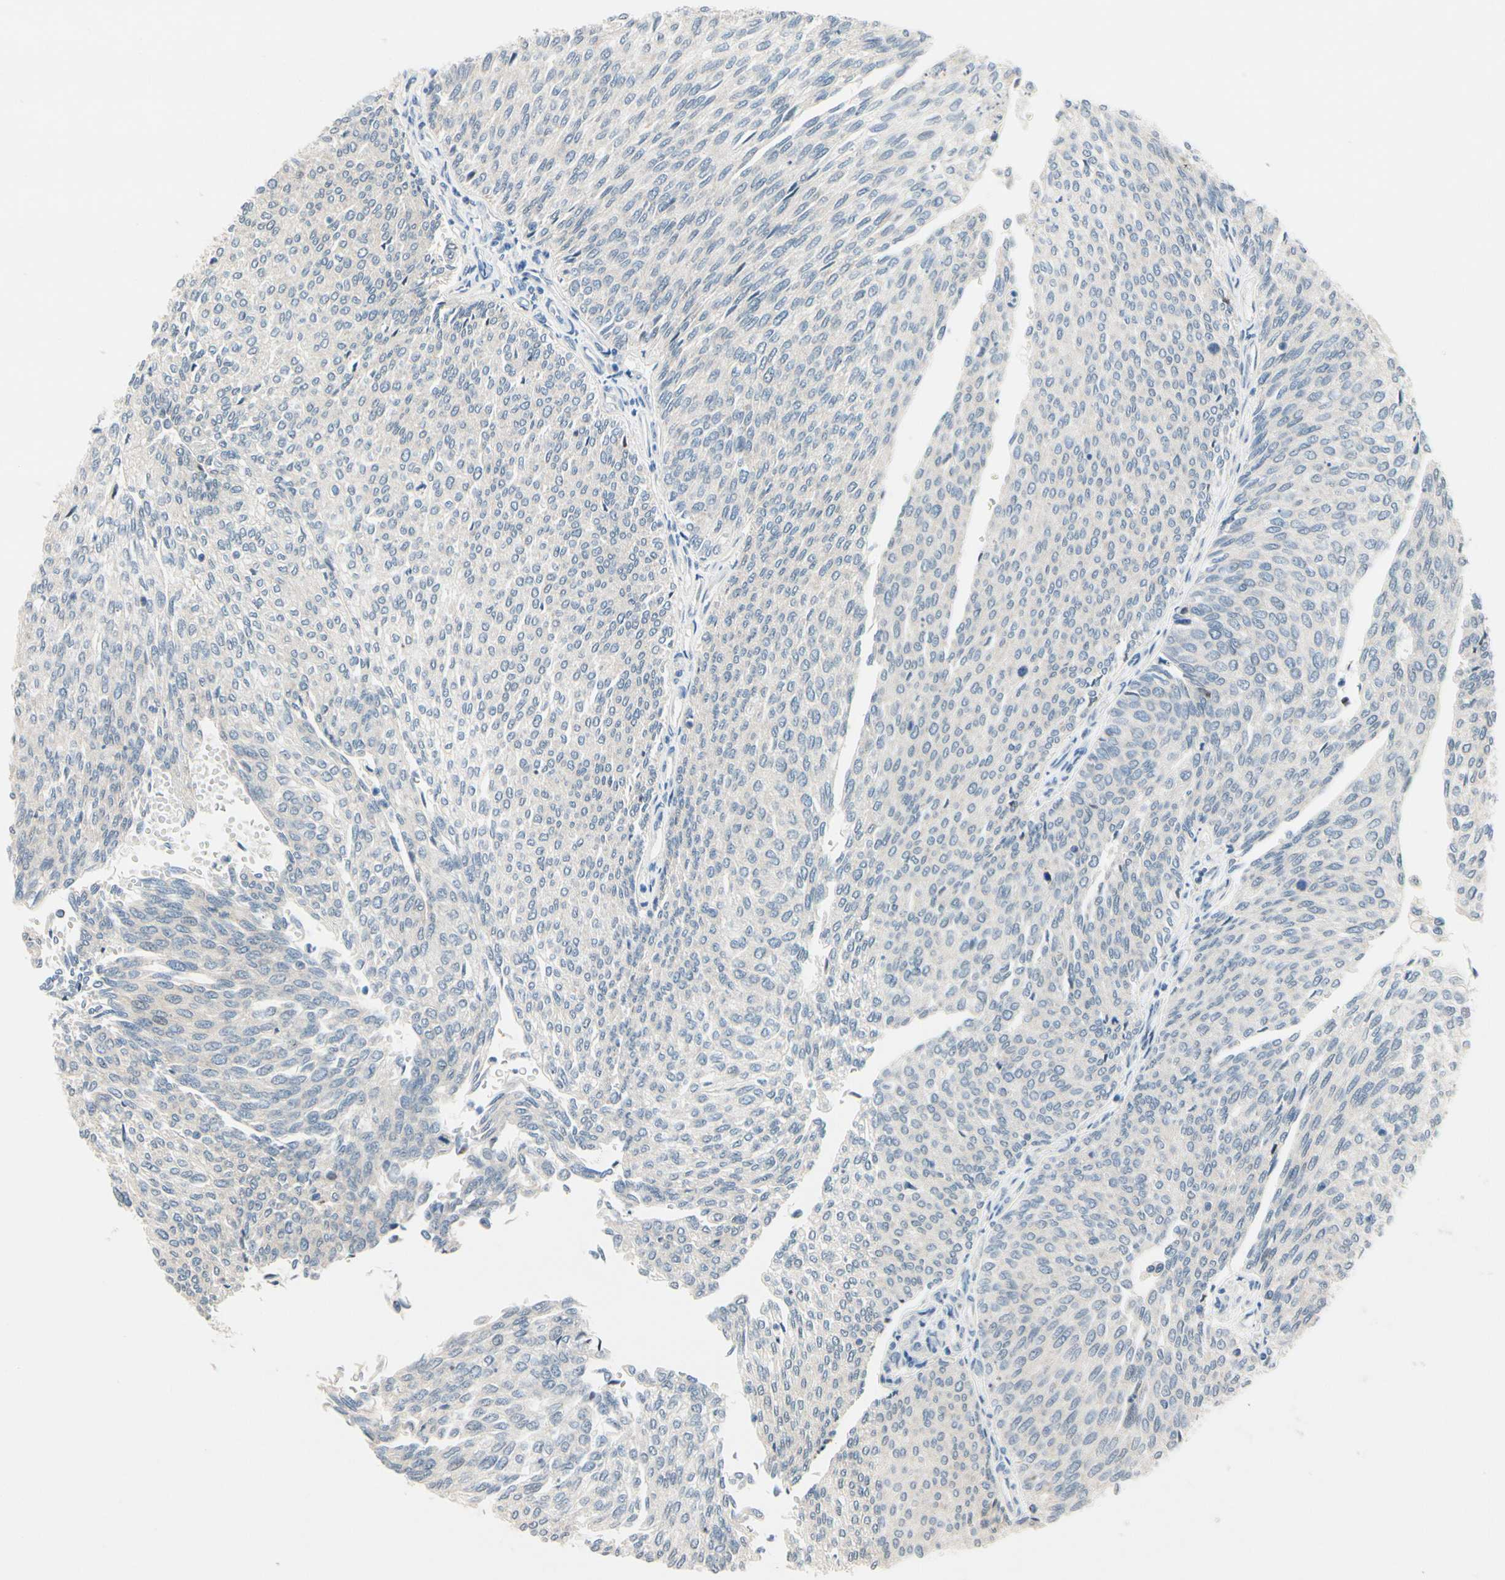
{"staining": {"intensity": "negative", "quantity": "none", "location": "none"}, "tissue": "urothelial cancer", "cell_type": "Tumor cells", "image_type": "cancer", "snomed": [{"axis": "morphology", "description": "Urothelial carcinoma, Low grade"}, {"axis": "topography", "description": "Urinary bladder"}], "caption": "DAB (3,3'-diaminobenzidine) immunohistochemical staining of human urothelial cancer shows no significant expression in tumor cells.", "gene": "SLC27A6", "patient": {"sex": "female", "age": 79}}